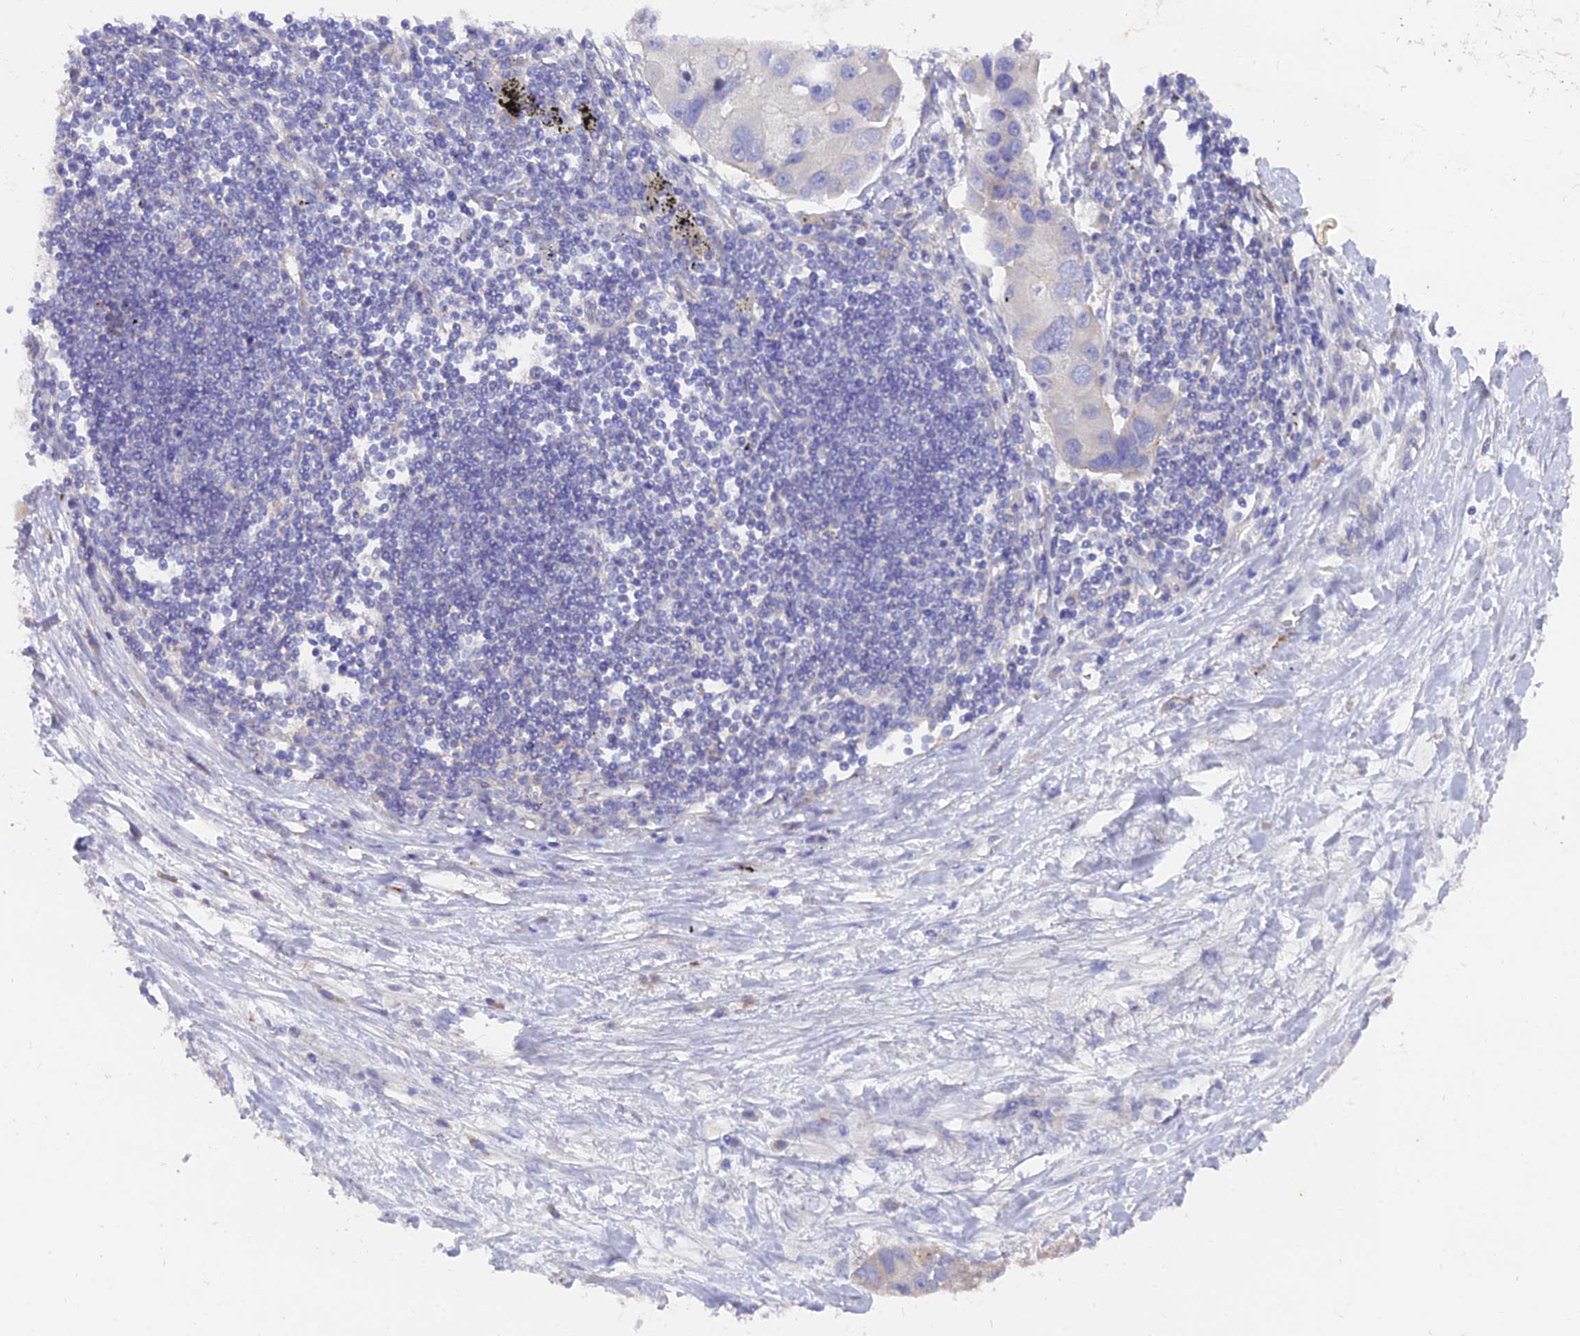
{"staining": {"intensity": "negative", "quantity": "none", "location": "none"}, "tissue": "lung cancer", "cell_type": "Tumor cells", "image_type": "cancer", "snomed": [{"axis": "morphology", "description": "Adenocarcinoma, NOS"}, {"axis": "topography", "description": "Lung"}], "caption": "Image shows no protein staining in tumor cells of adenocarcinoma (lung) tissue.", "gene": "FAM168B", "patient": {"sex": "female", "age": 54}}